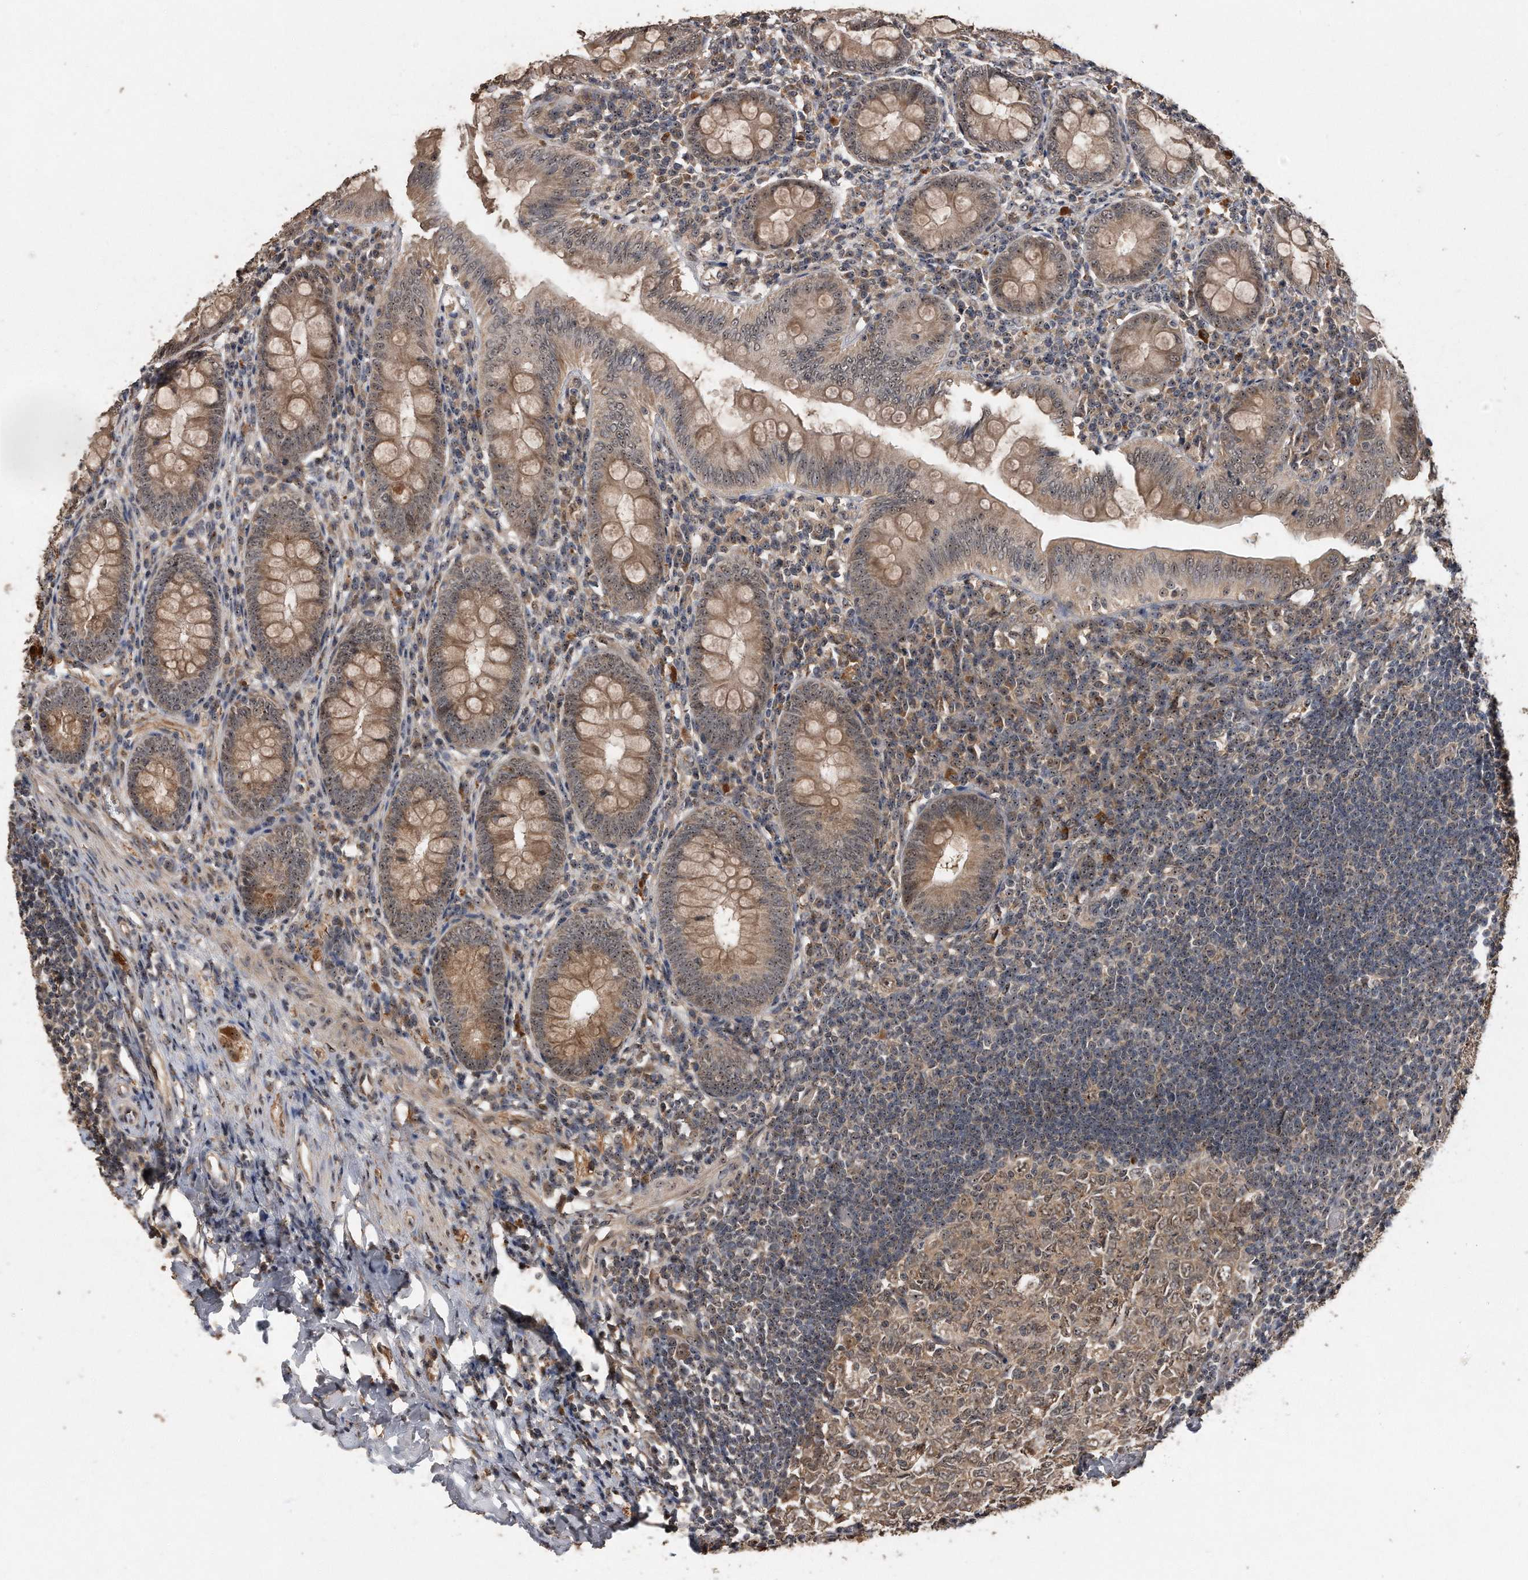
{"staining": {"intensity": "moderate", "quantity": ">75%", "location": "cytoplasmic/membranous,nuclear"}, "tissue": "appendix", "cell_type": "Glandular cells", "image_type": "normal", "snomed": [{"axis": "morphology", "description": "Normal tissue, NOS"}, {"axis": "topography", "description": "Appendix"}], "caption": "A photomicrograph of appendix stained for a protein demonstrates moderate cytoplasmic/membranous,nuclear brown staining in glandular cells.", "gene": "PELO", "patient": {"sex": "male", "age": 14}}